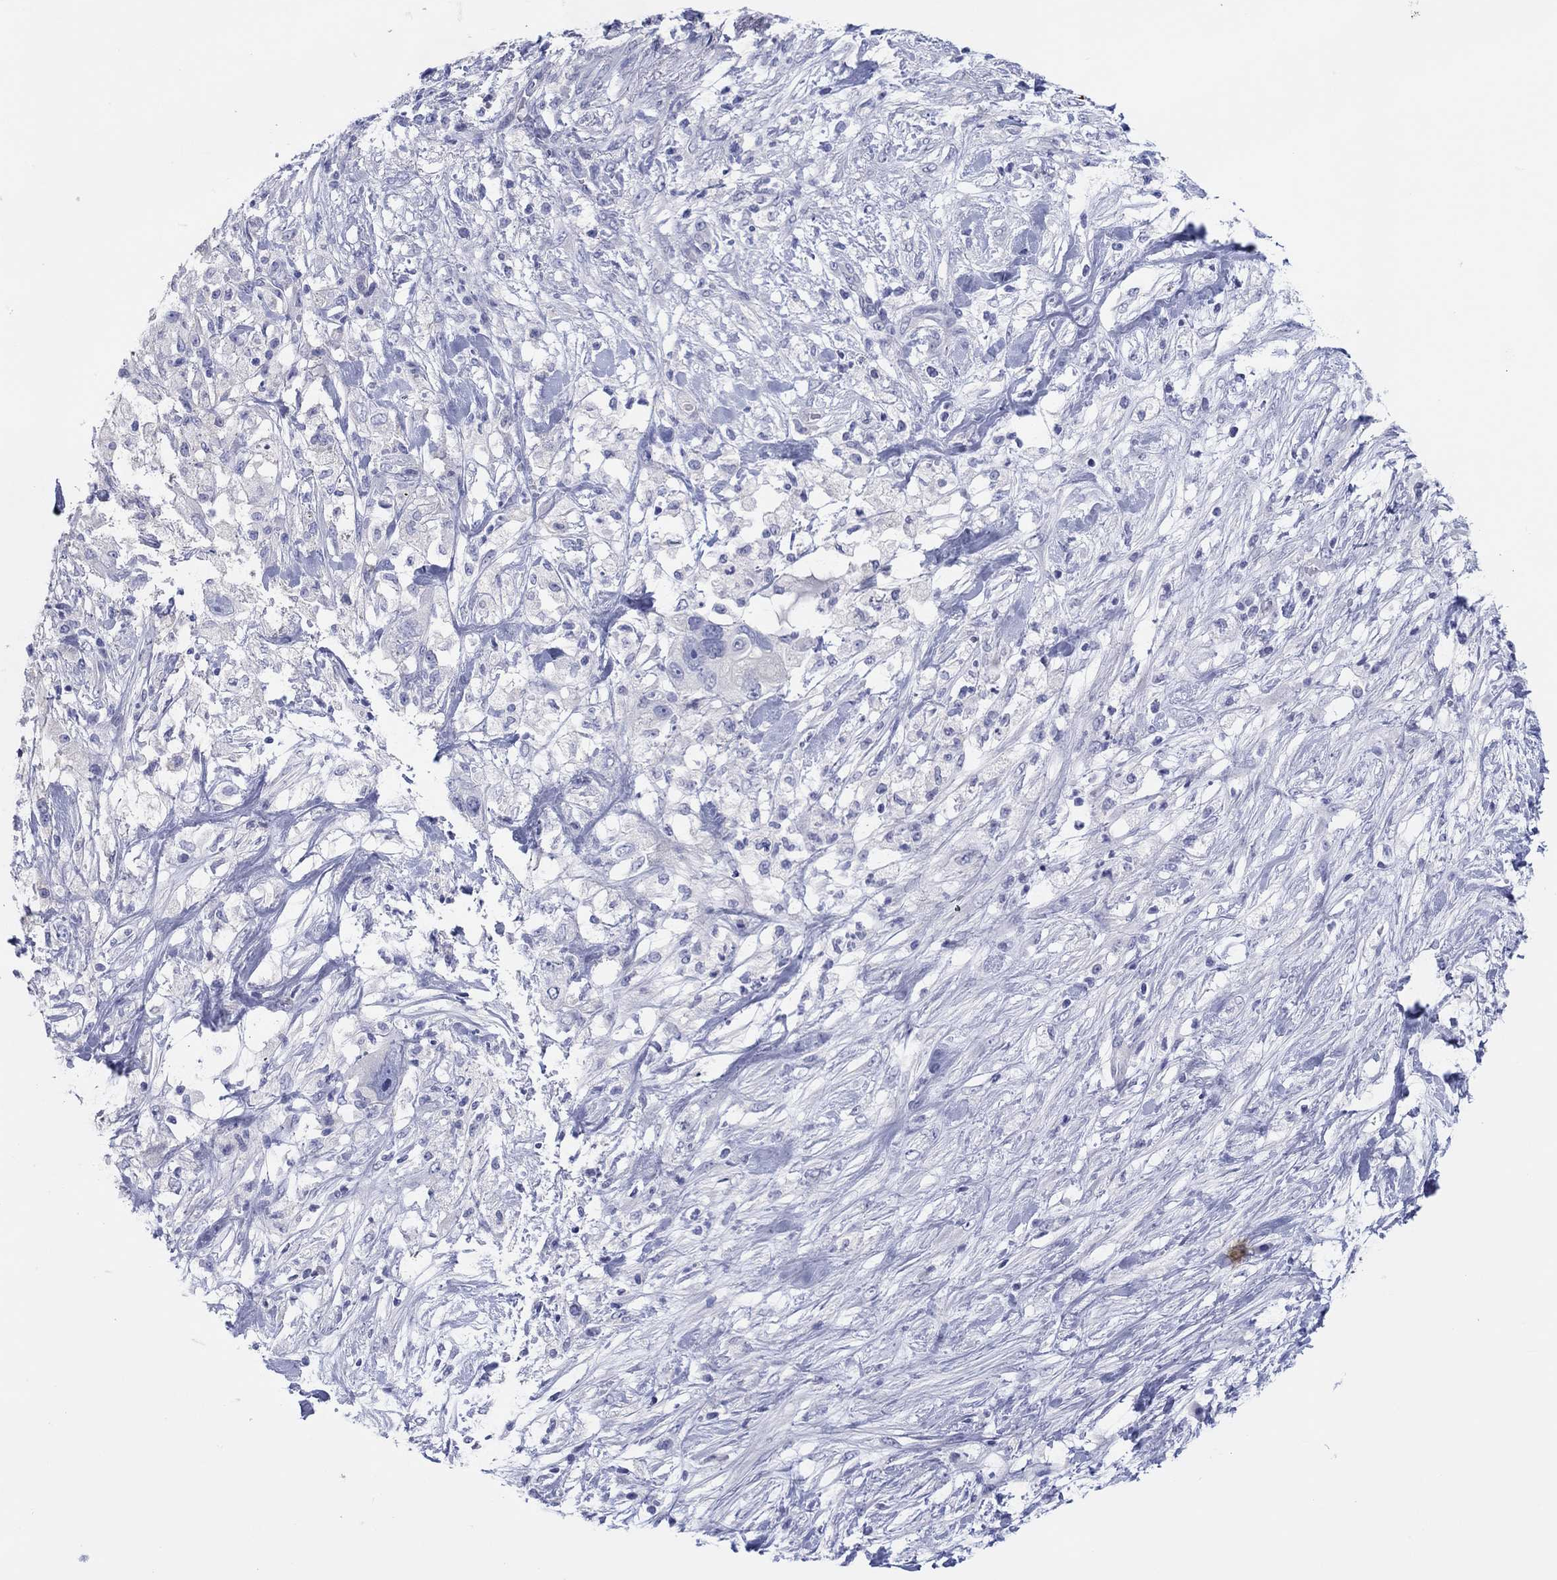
{"staining": {"intensity": "negative", "quantity": "none", "location": "none"}, "tissue": "pancreatic cancer", "cell_type": "Tumor cells", "image_type": "cancer", "snomed": [{"axis": "morphology", "description": "Adenocarcinoma, NOS"}, {"axis": "topography", "description": "Pancreas"}], "caption": "The micrograph displays no staining of tumor cells in adenocarcinoma (pancreatic).", "gene": "ERICH3", "patient": {"sex": "female", "age": 72}}